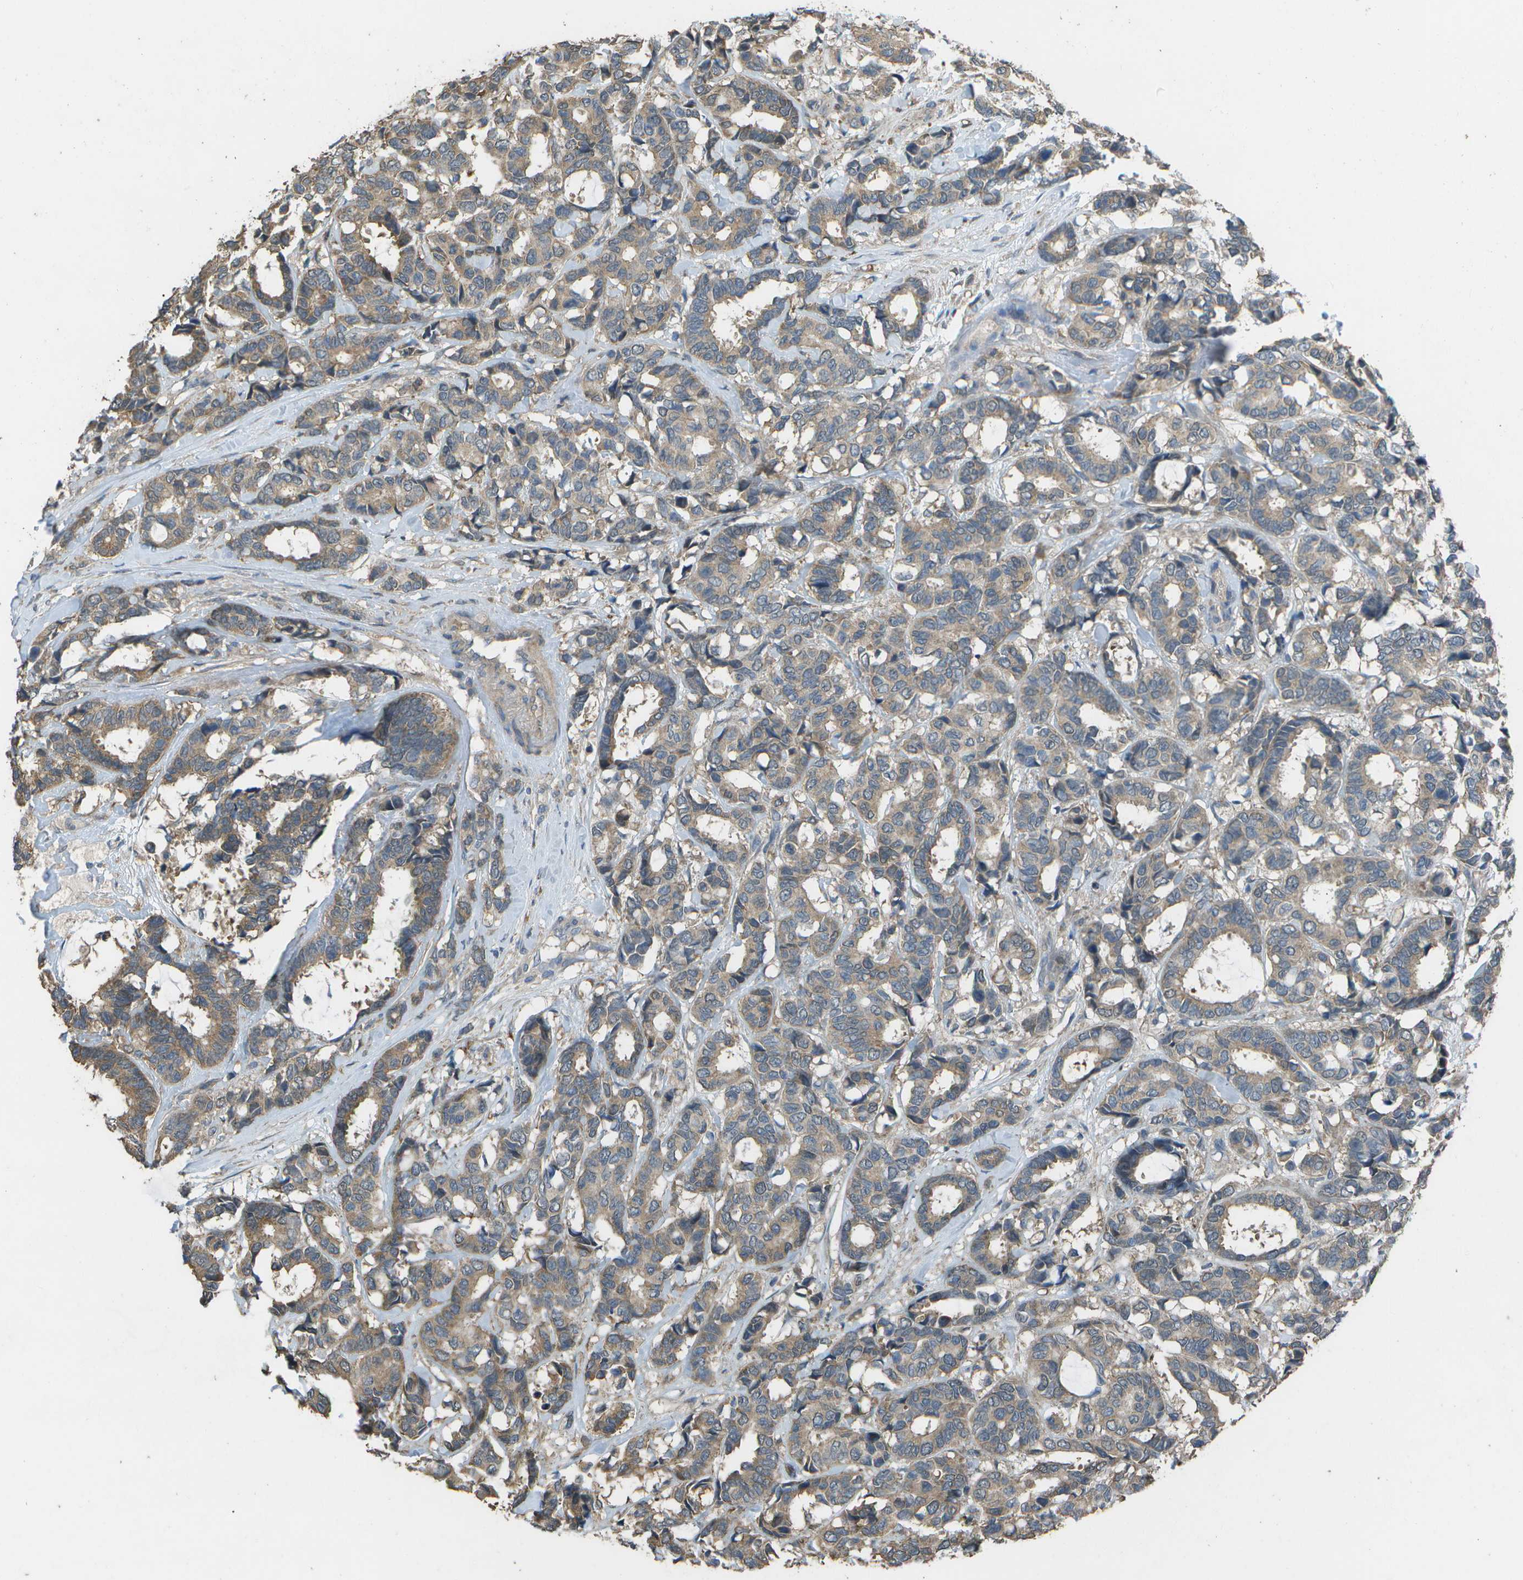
{"staining": {"intensity": "weak", "quantity": ">75%", "location": "cytoplasmic/membranous"}, "tissue": "breast cancer", "cell_type": "Tumor cells", "image_type": "cancer", "snomed": [{"axis": "morphology", "description": "Duct carcinoma"}, {"axis": "topography", "description": "Breast"}], "caption": "Invasive ductal carcinoma (breast) stained for a protein (brown) exhibits weak cytoplasmic/membranous positive expression in about >75% of tumor cells.", "gene": "CLNS1A", "patient": {"sex": "female", "age": 87}}